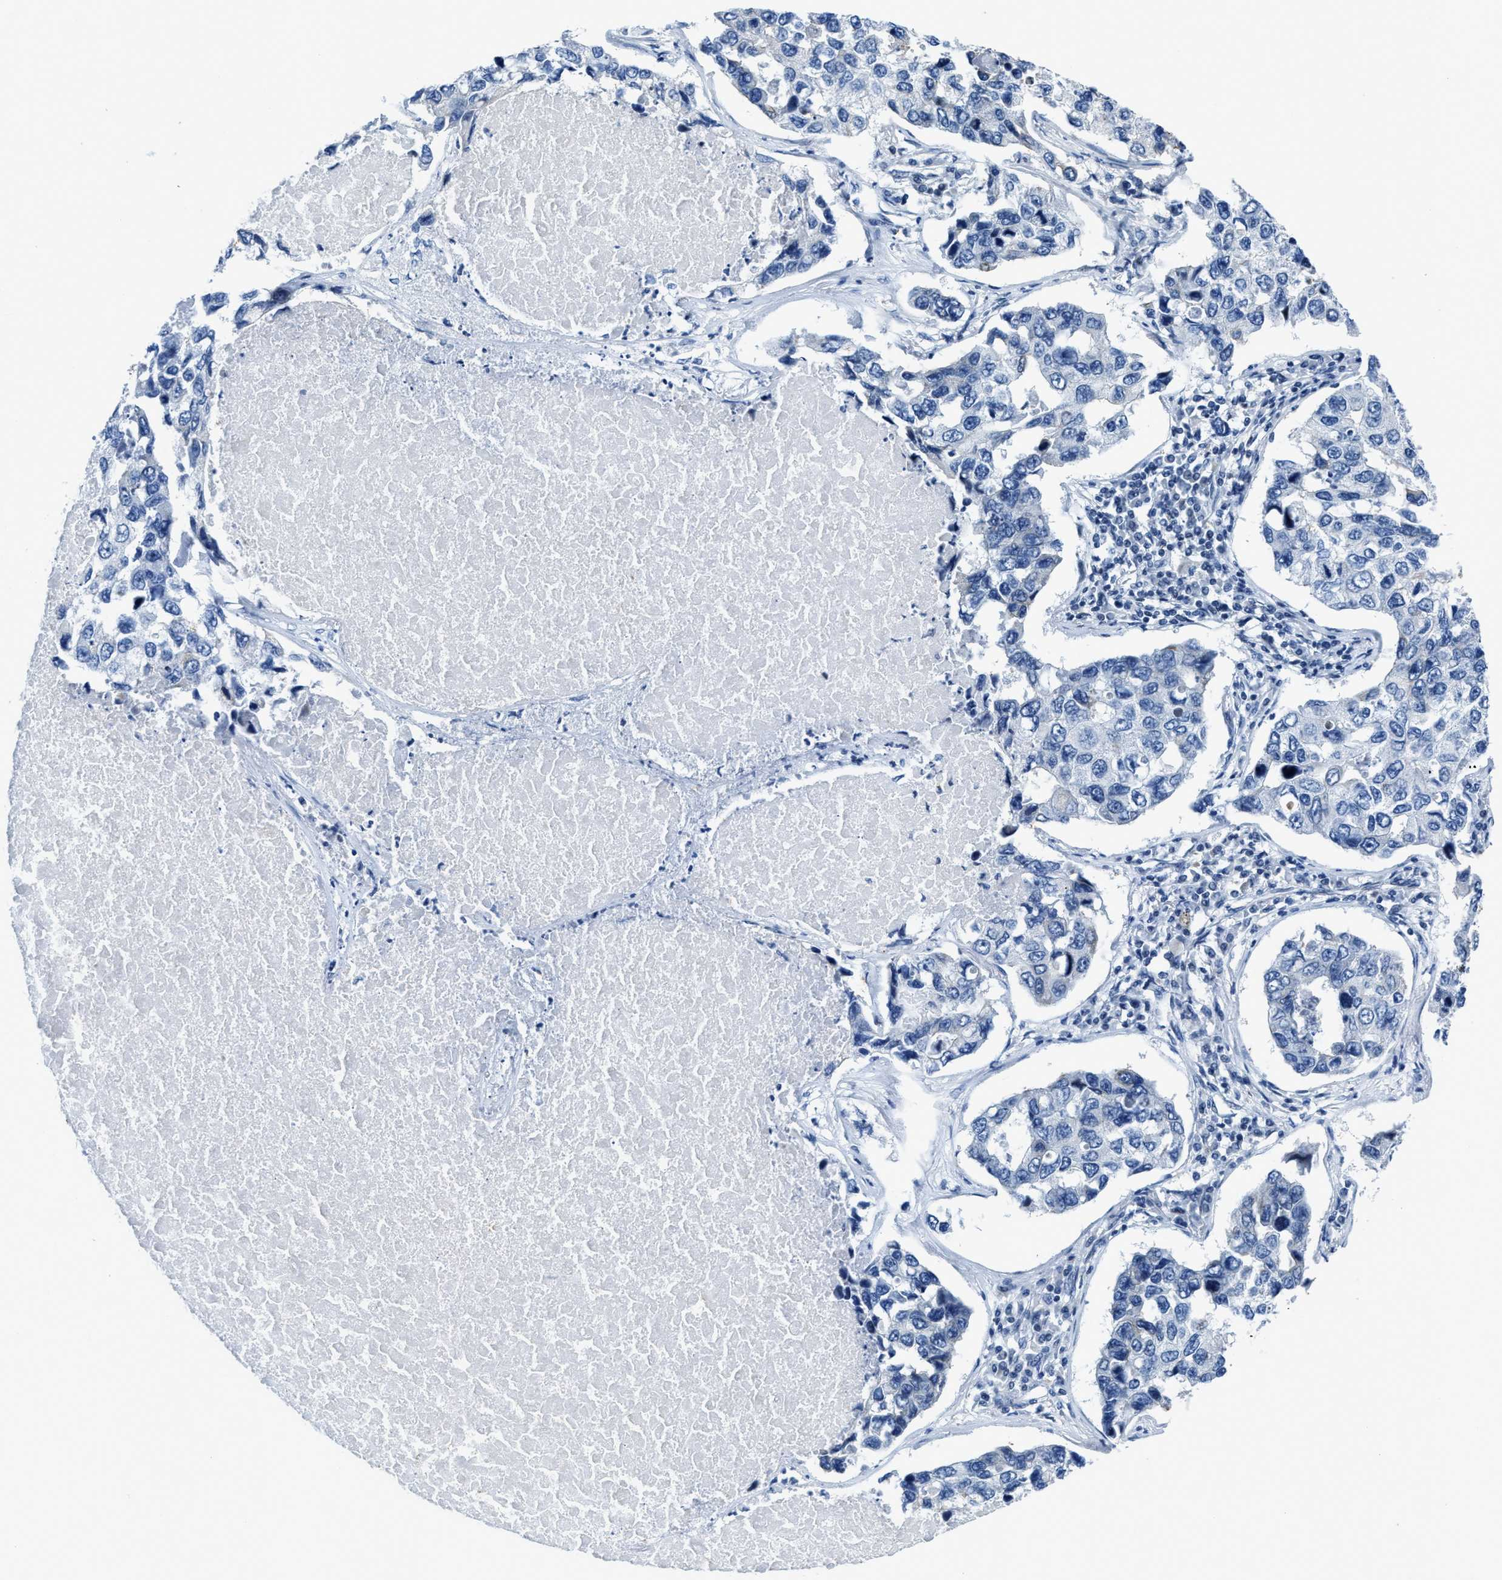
{"staining": {"intensity": "negative", "quantity": "none", "location": "none"}, "tissue": "lung cancer", "cell_type": "Tumor cells", "image_type": "cancer", "snomed": [{"axis": "morphology", "description": "Adenocarcinoma, NOS"}, {"axis": "topography", "description": "Lung"}], "caption": "Immunohistochemical staining of lung cancer displays no significant positivity in tumor cells.", "gene": "ASZ1", "patient": {"sex": "male", "age": 64}}